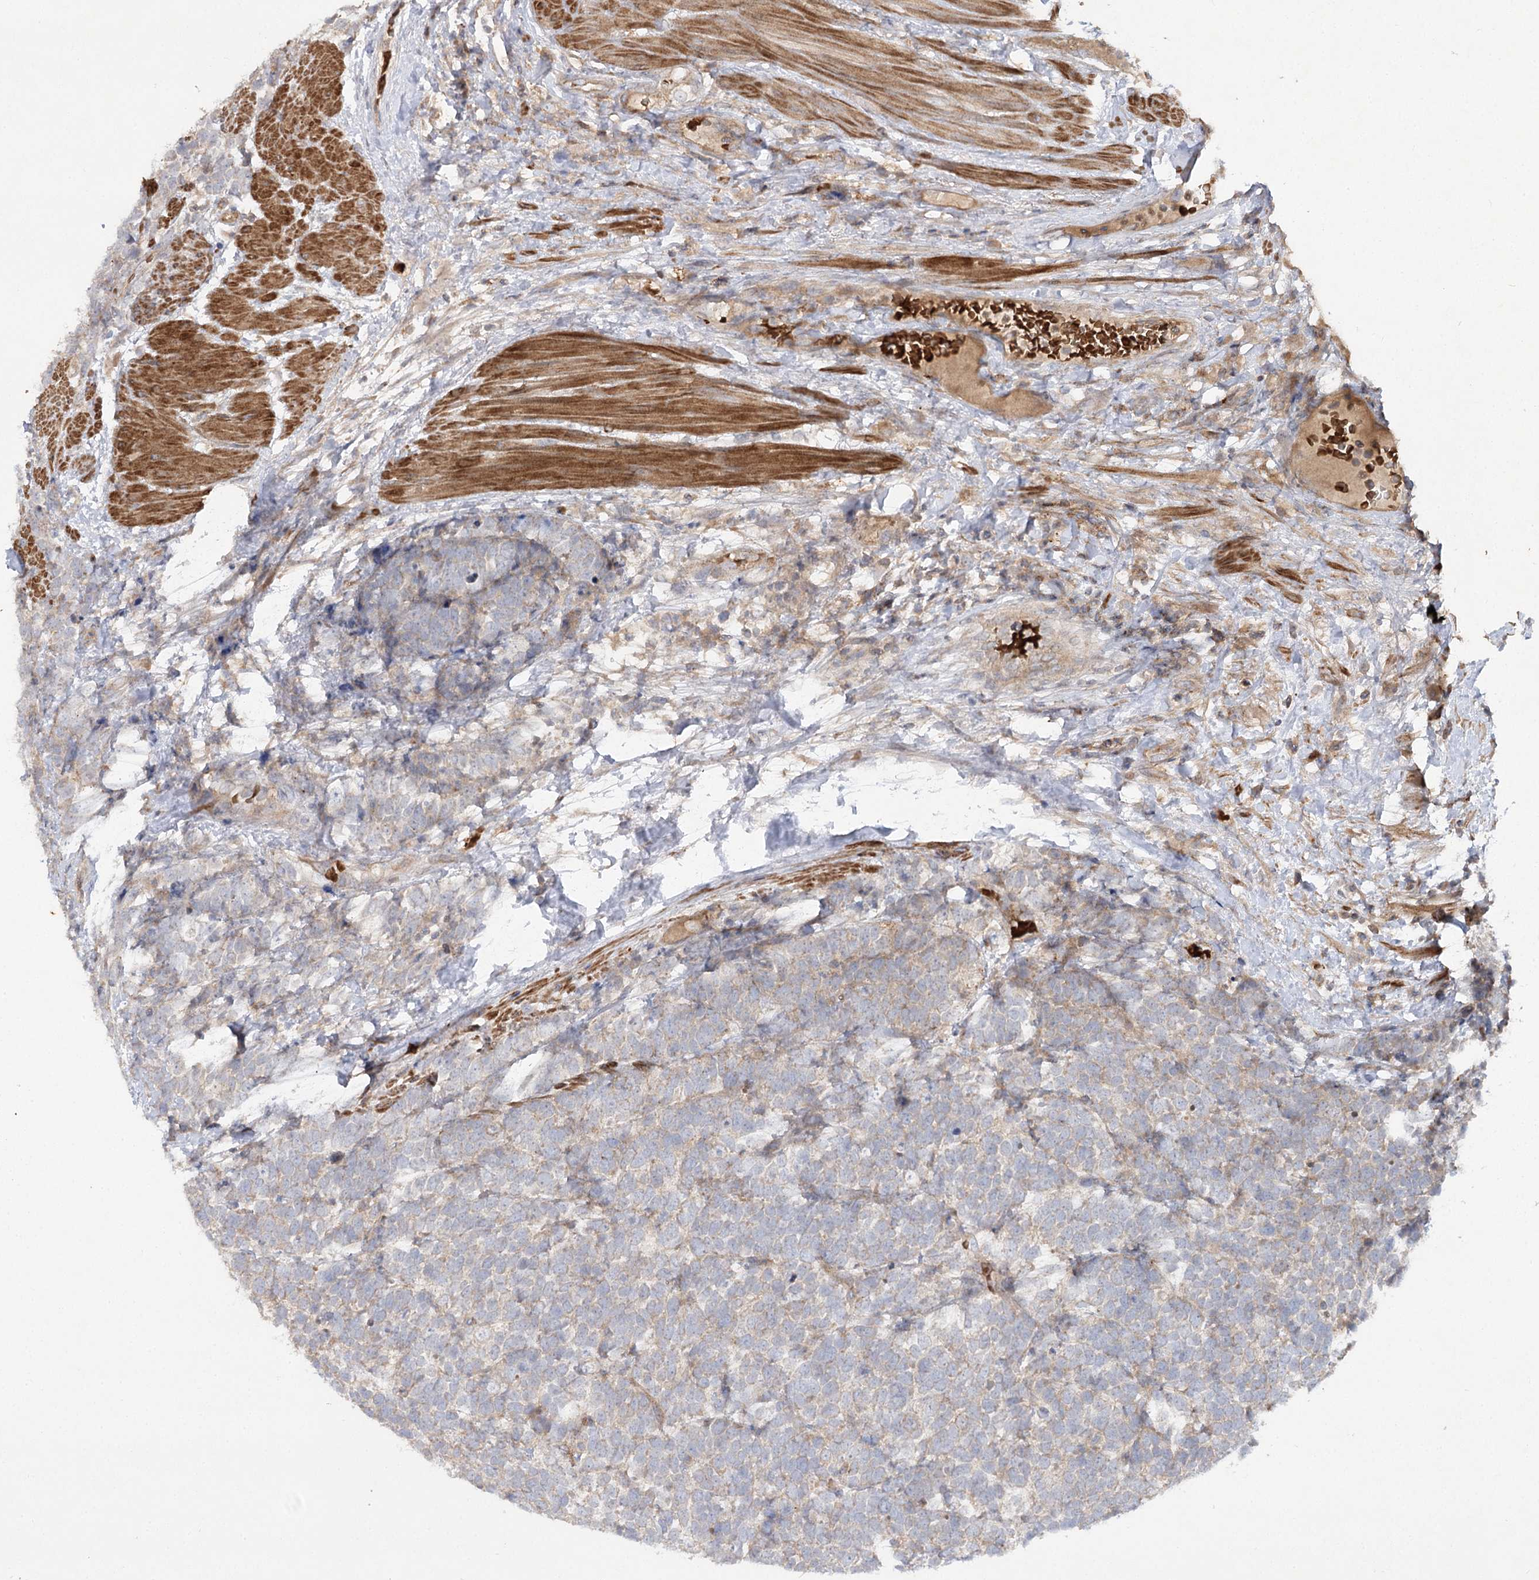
{"staining": {"intensity": "weak", "quantity": "<25%", "location": "cytoplasmic/membranous"}, "tissue": "urothelial cancer", "cell_type": "Tumor cells", "image_type": "cancer", "snomed": [{"axis": "morphology", "description": "Urothelial carcinoma, High grade"}, {"axis": "topography", "description": "Urinary bladder"}], "caption": "Immunohistochemistry (IHC) of high-grade urothelial carcinoma reveals no expression in tumor cells.", "gene": "KIAA0825", "patient": {"sex": "female", "age": 82}}